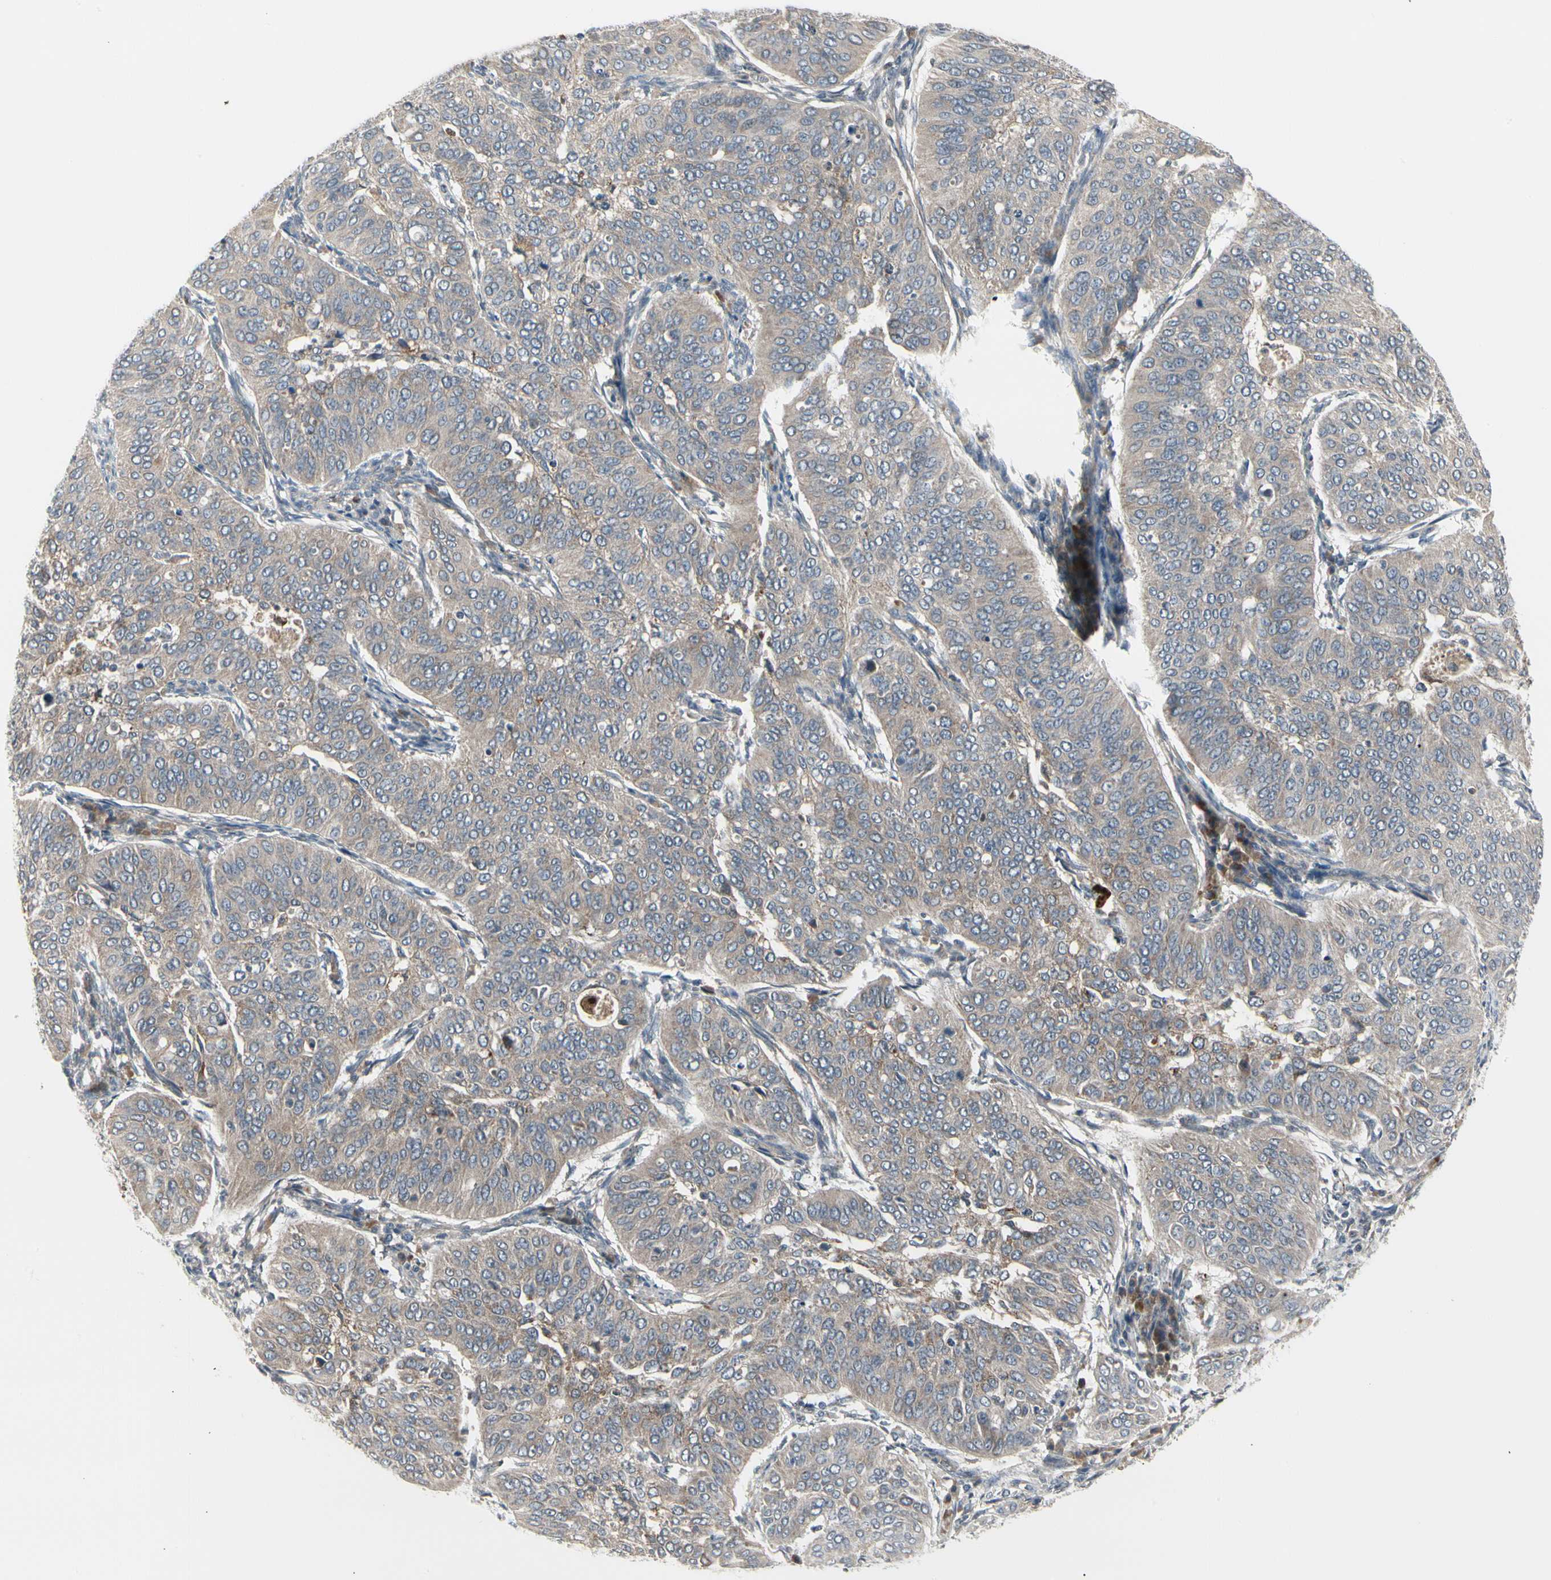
{"staining": {"intensity": "weak", "quantity": "25%-75%", "location": "cytoplasmic/membranous"}, "tissue": "cervical cancer", "cell_type": "Tumor cells", "image_type": "cancer", "snomed": [{"axis": "morphology", "description": "Normal tissue, NOS"}, {"axis": "morphology", "description": "Squamous cell carcinoma, NOS"}, {"axis": "topography", "description": "Cervix"}], "caption": "This histopathology image demonstrates squamous cell carcinoma (cervical) stained with immunohistochemistry (IHC) to label a protein in brown. The cytoplasmic/membranous of tumor cells show weak positivity for the protein. Nuclei are counter-stained blue.", "gene": "GRN", "patient": {"sex": "female", "age": 39}}